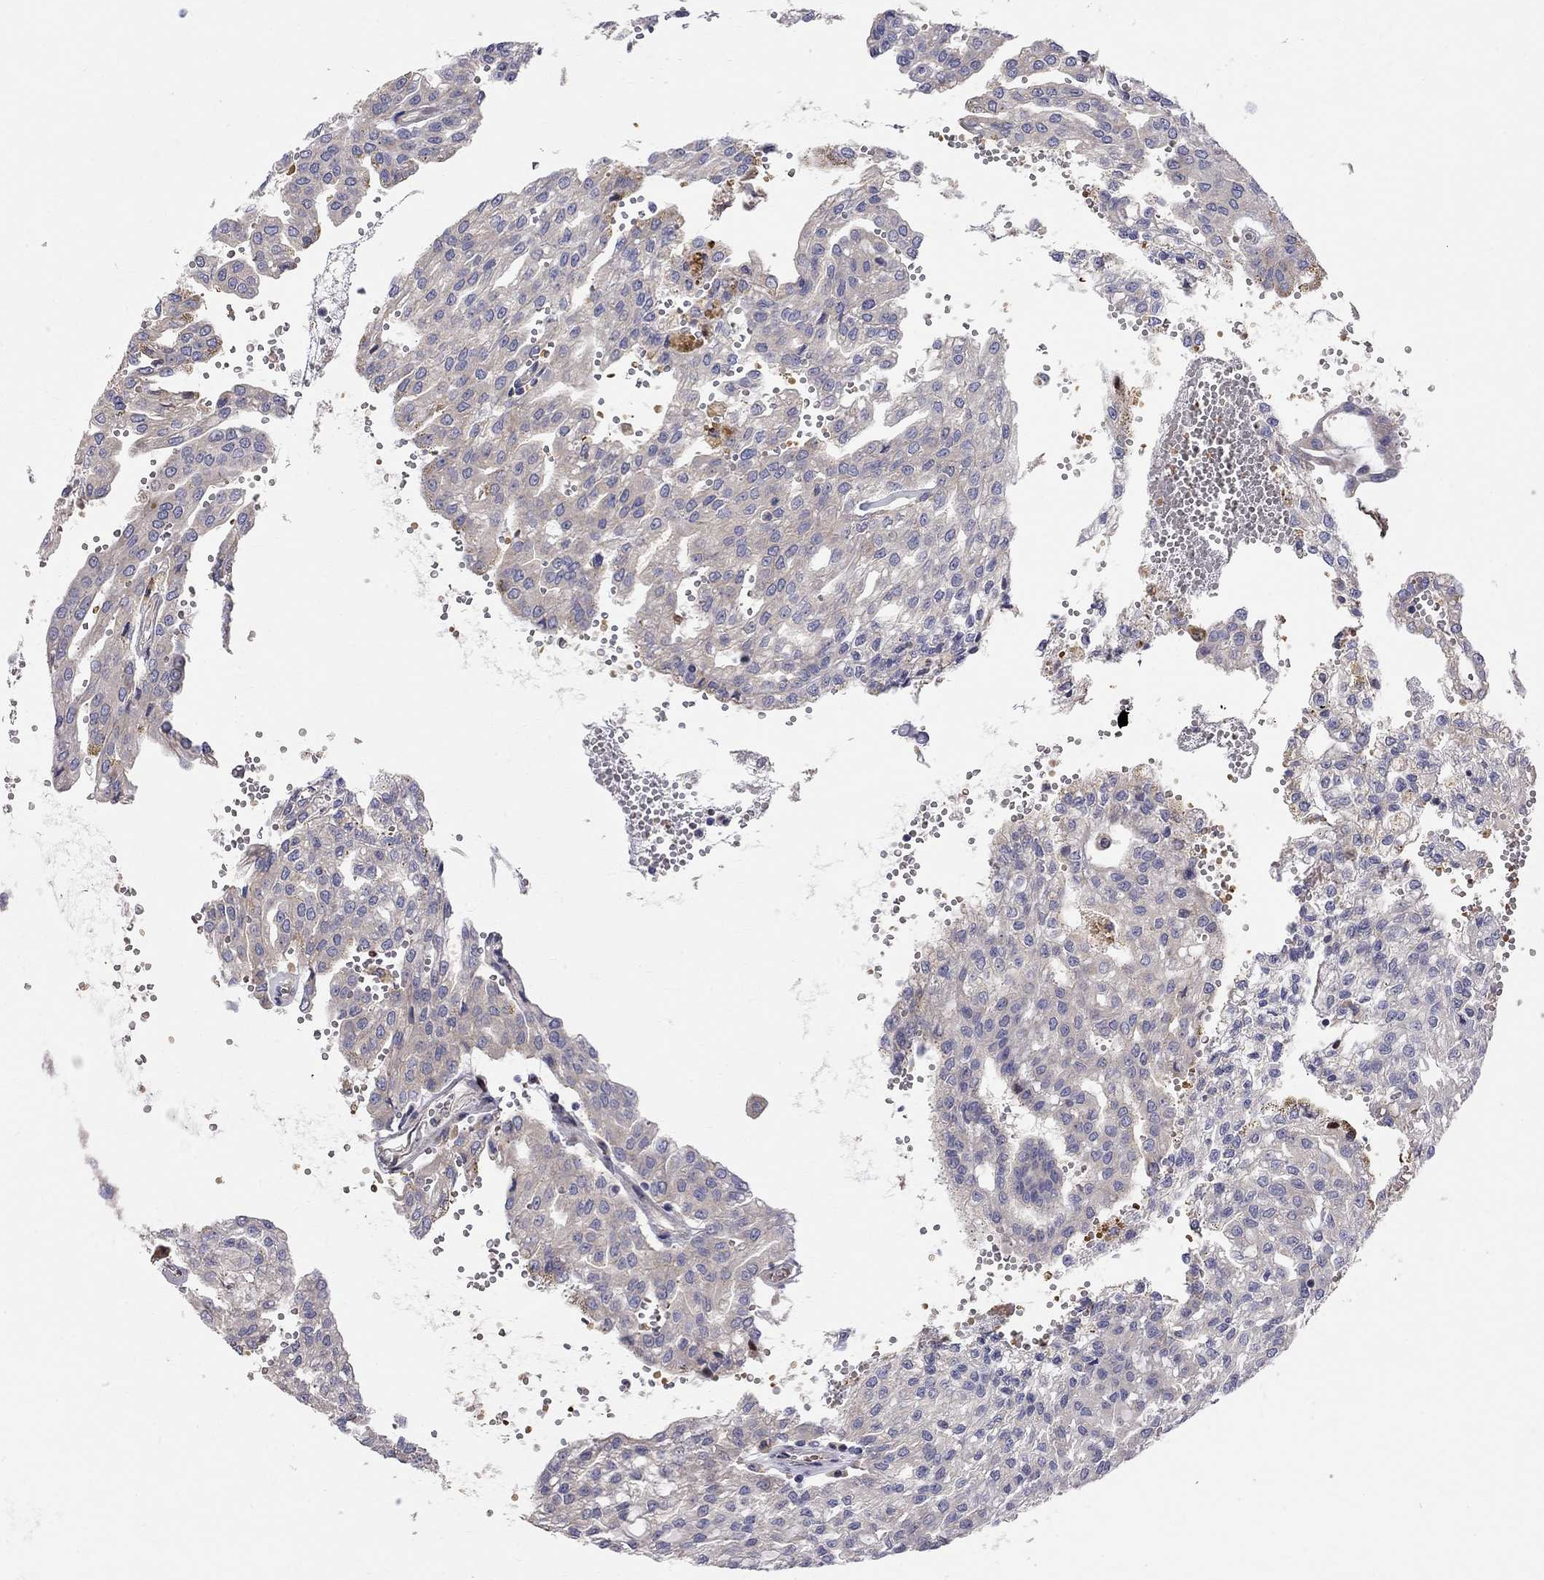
{"staining": {"intensity": "negative", "quantity": "none", "location": "none"}, "tissue": "renal cancer", "cell_type": "Tumor cells", "image_type": "cancer", "snomed": [{"axis": "morphology", "description": "Adenocarcinoma, NOS"}, {"axis": "topography", "description": "Kidney"}], "caption": "High power microscopy micrograph of an immunohistochemistry (IHC) image of adenocarcinoma (renal), revealing no significant positivity in tumor cells.", "gene": "CASTOR1", "patient": {"sex": "male", "age": 63}}